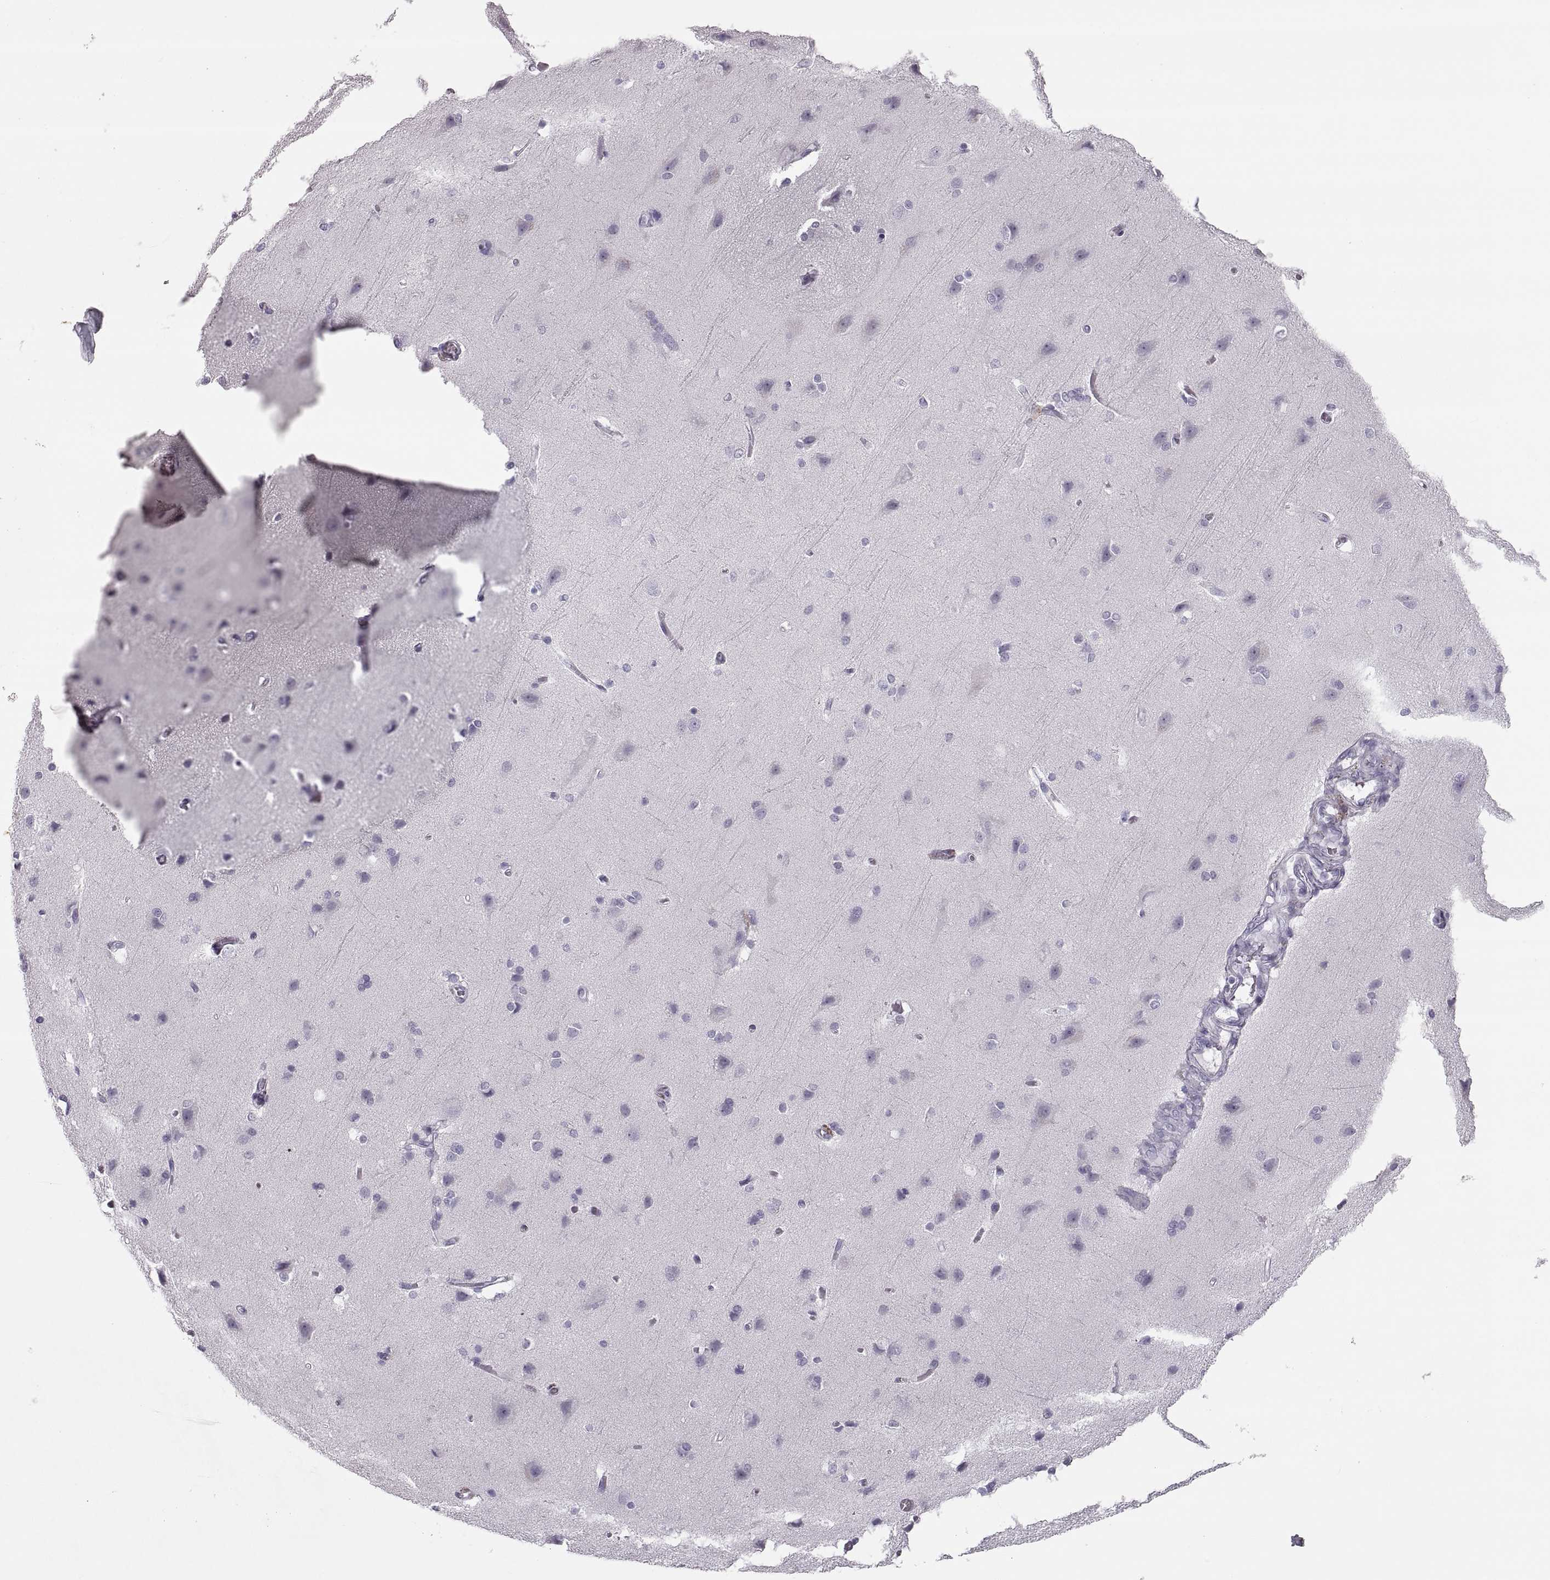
{"staining": {"intensity": "negative", "quantity": "none", "location": "none"}, "tissue": "cerebral cortex", "cell_type": "Endothelial cells", "image_type": "normal", "snomed": [{"axis": "morphology", "description": "Normal tissue, NOS"}, {"axis": "topography", "description": "Cerebral cortex"}], "caption": "This is an immunohistochemistry (IHC) histopathology image of normal human cerebral cortex. There is no staining in endothelial cells.", "gene": "MILR1", "patient": {"sex": "male", "age": 37}}